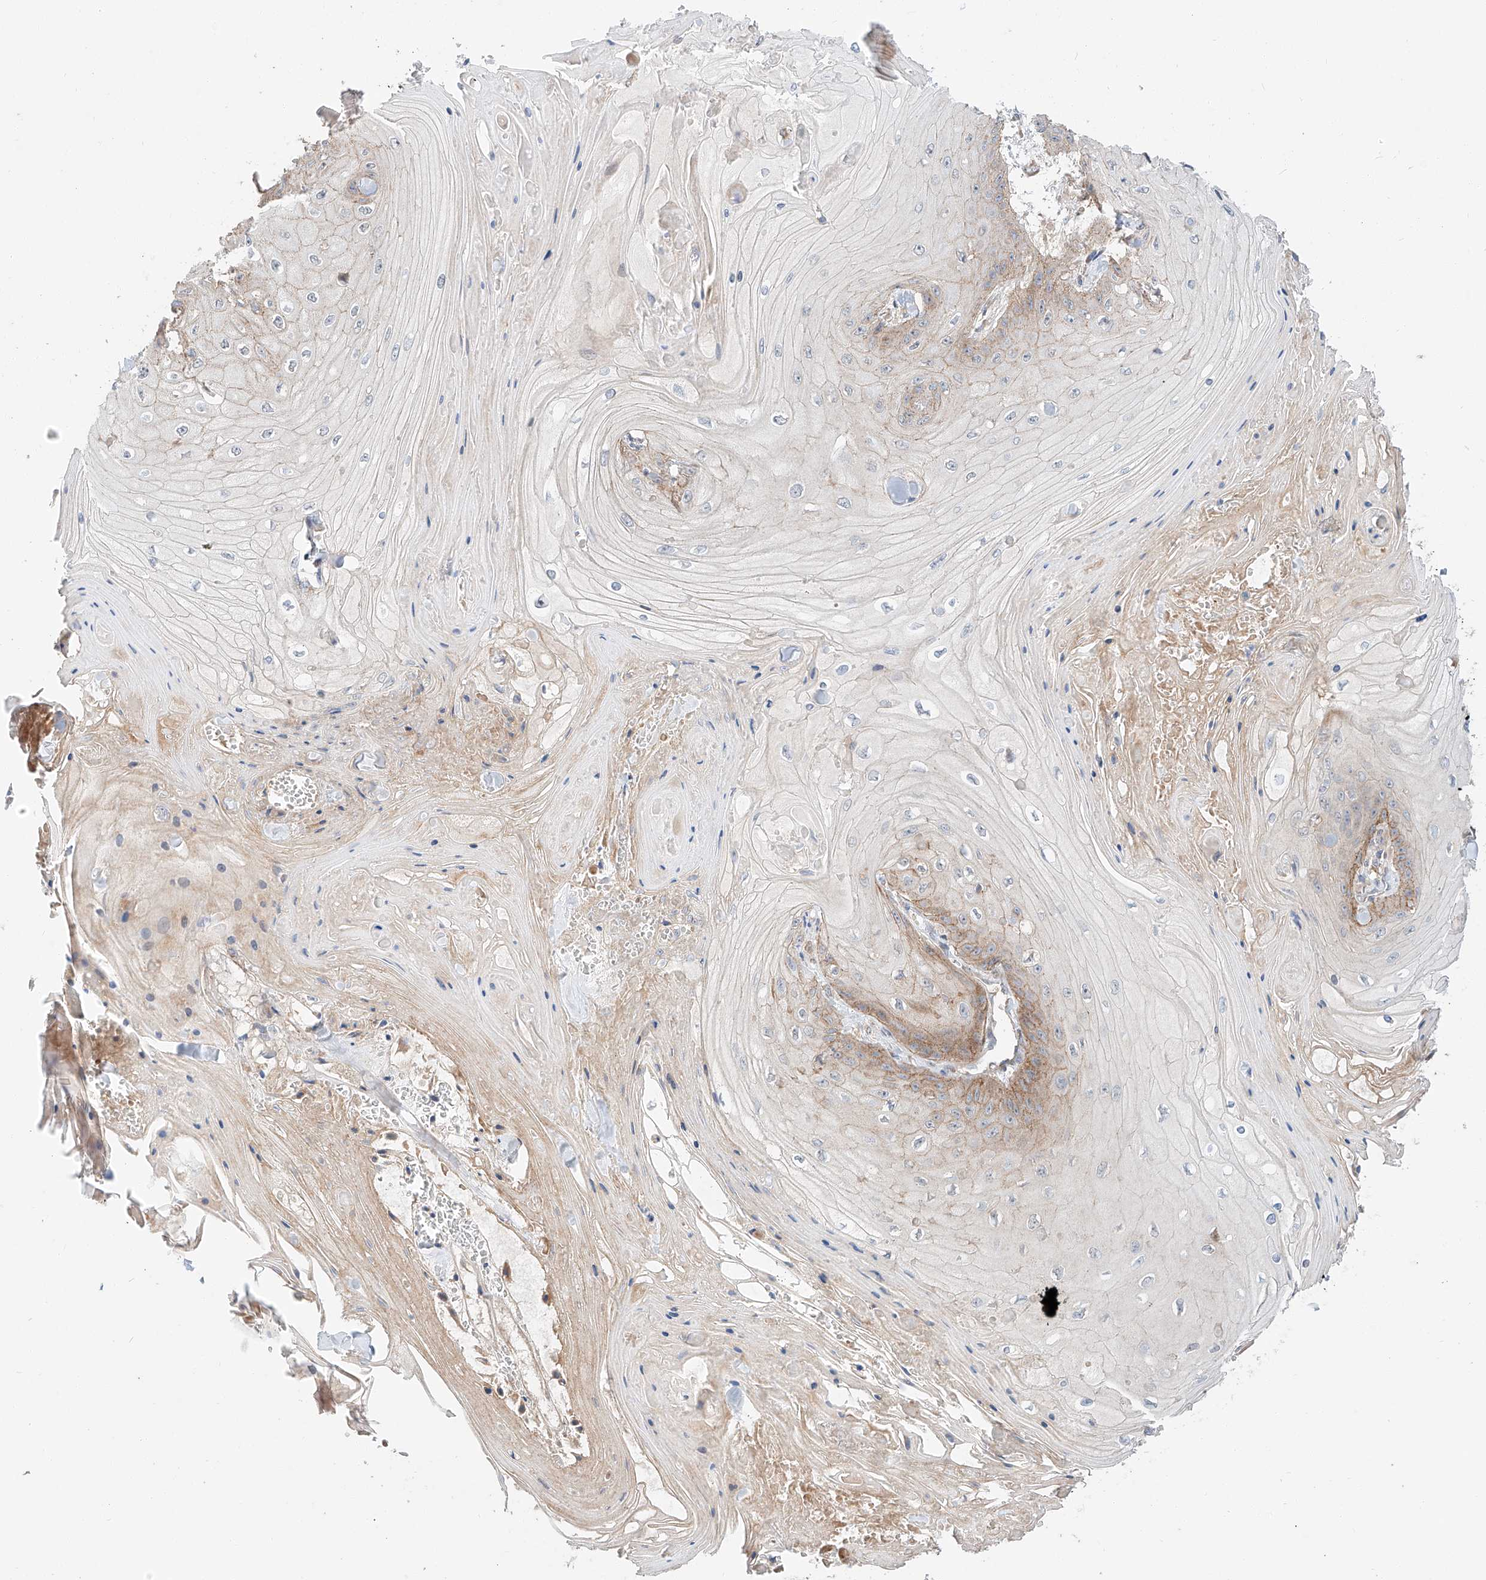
{"staining": {"intensity": "moderate", "quantity": "<25%", "location": "cytoplasmic/membranous"}, "tissue": "skin cancer", "cell_type": "Tumor cells", "image_type": "cancer", "snomed": [{"axis": "morphology", "description": "Squamous cell carcinoma, NOS"}, {"axis": "topography", "description": "Skin"}], "caption": "Moderate cytoplasmic/membranous positivity for a protein is seen in approximately <25% of tumor cells of skin cancer (squamous cell carcinoma) using IHC.", "gene": "XPNPEP1", "patient": {"sex": "male", "age": 74}}